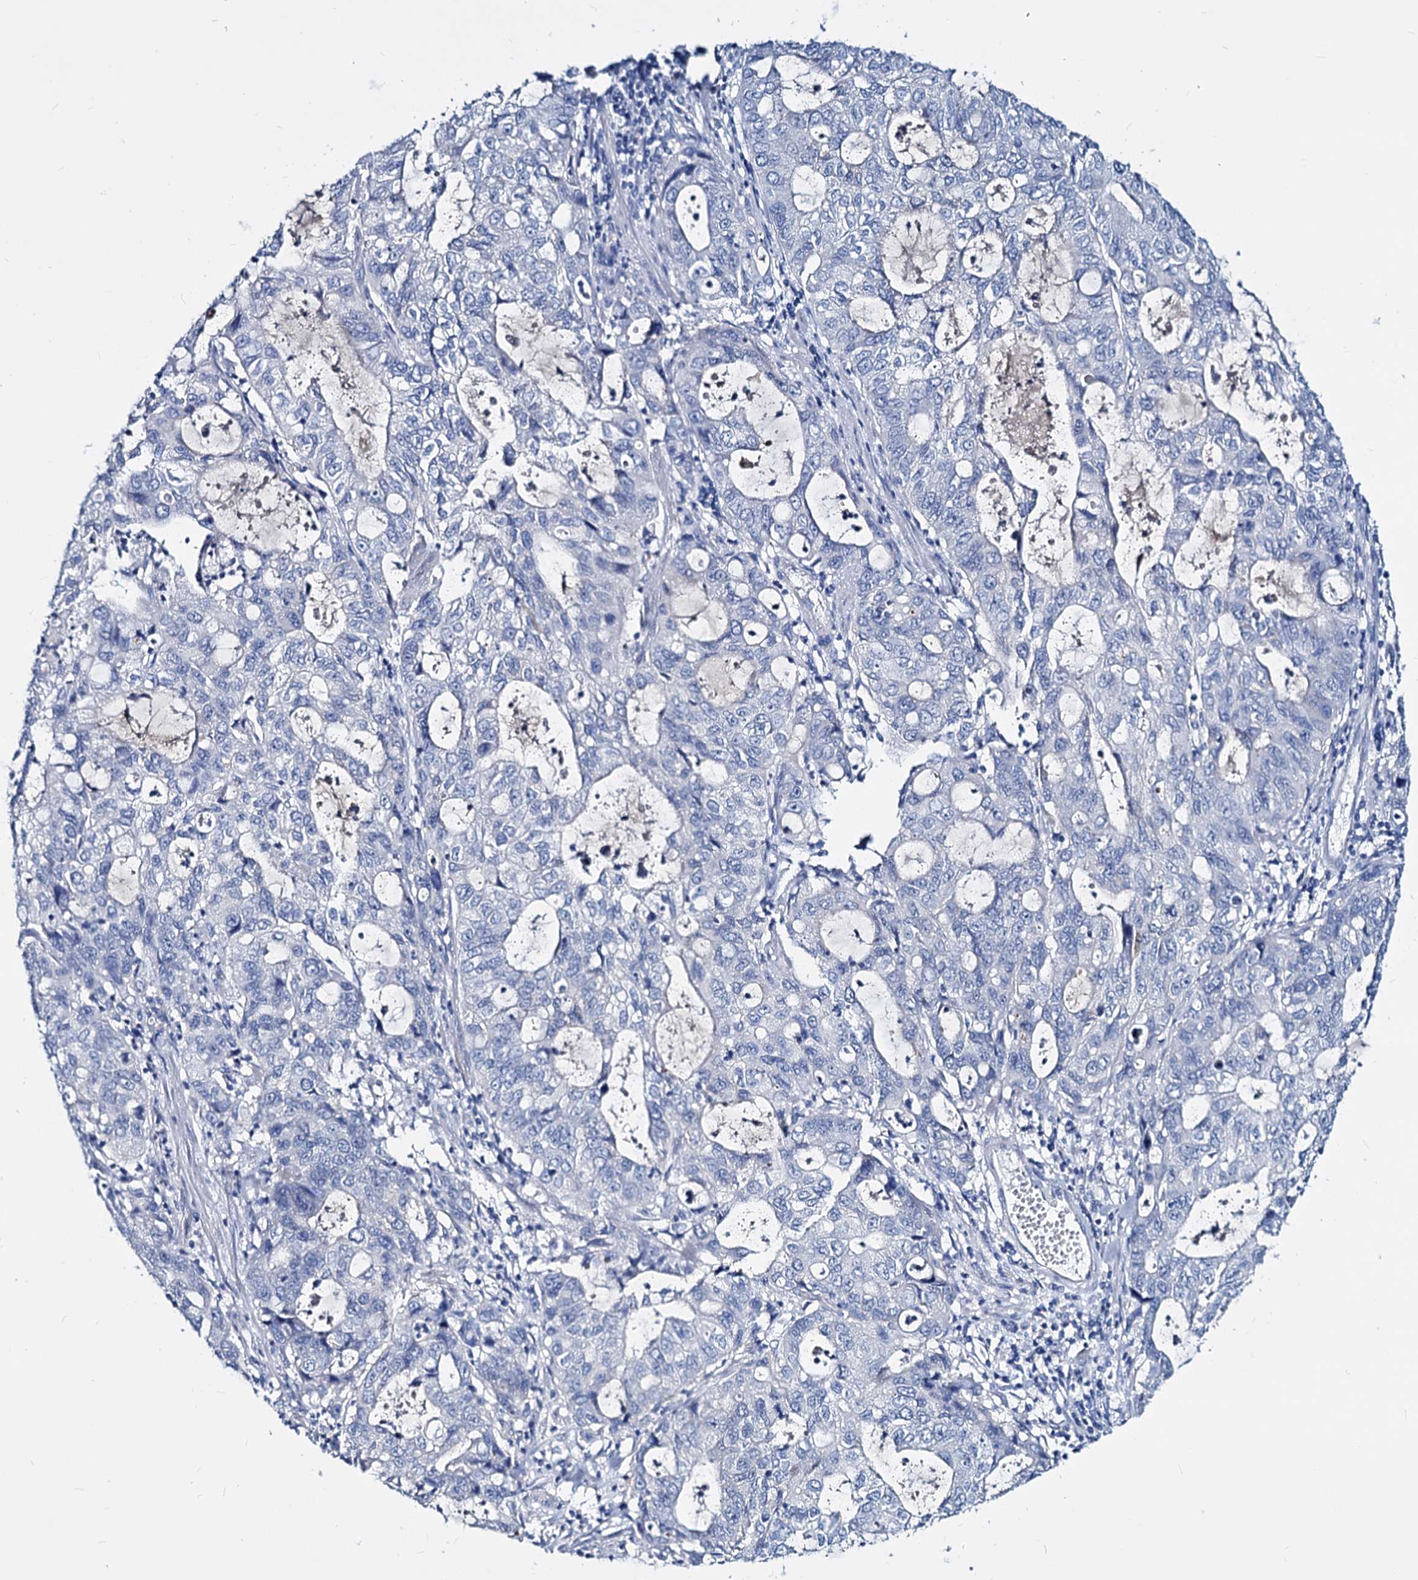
{"staining": {"intensity": "negative", "quantity": "none", "location": "none"}, "tissue": "stomach cancer", "cell_type": "Tumor cells", "image_type": "cancer", "snomed": [{"axis": "morphology", "description": "Adenocarcinoma, NOS"}, {"axis": "topography", "description": "Stomach, upper"}], "caption": "DAB (3,3'-diaminobenzidine) immunohistochemical staining of adenocarcinoma (stomach) reveals no significant positivity in tumor cells.", "gene": "DYDC2", "patient": {"sex": "female", "age": 52}}